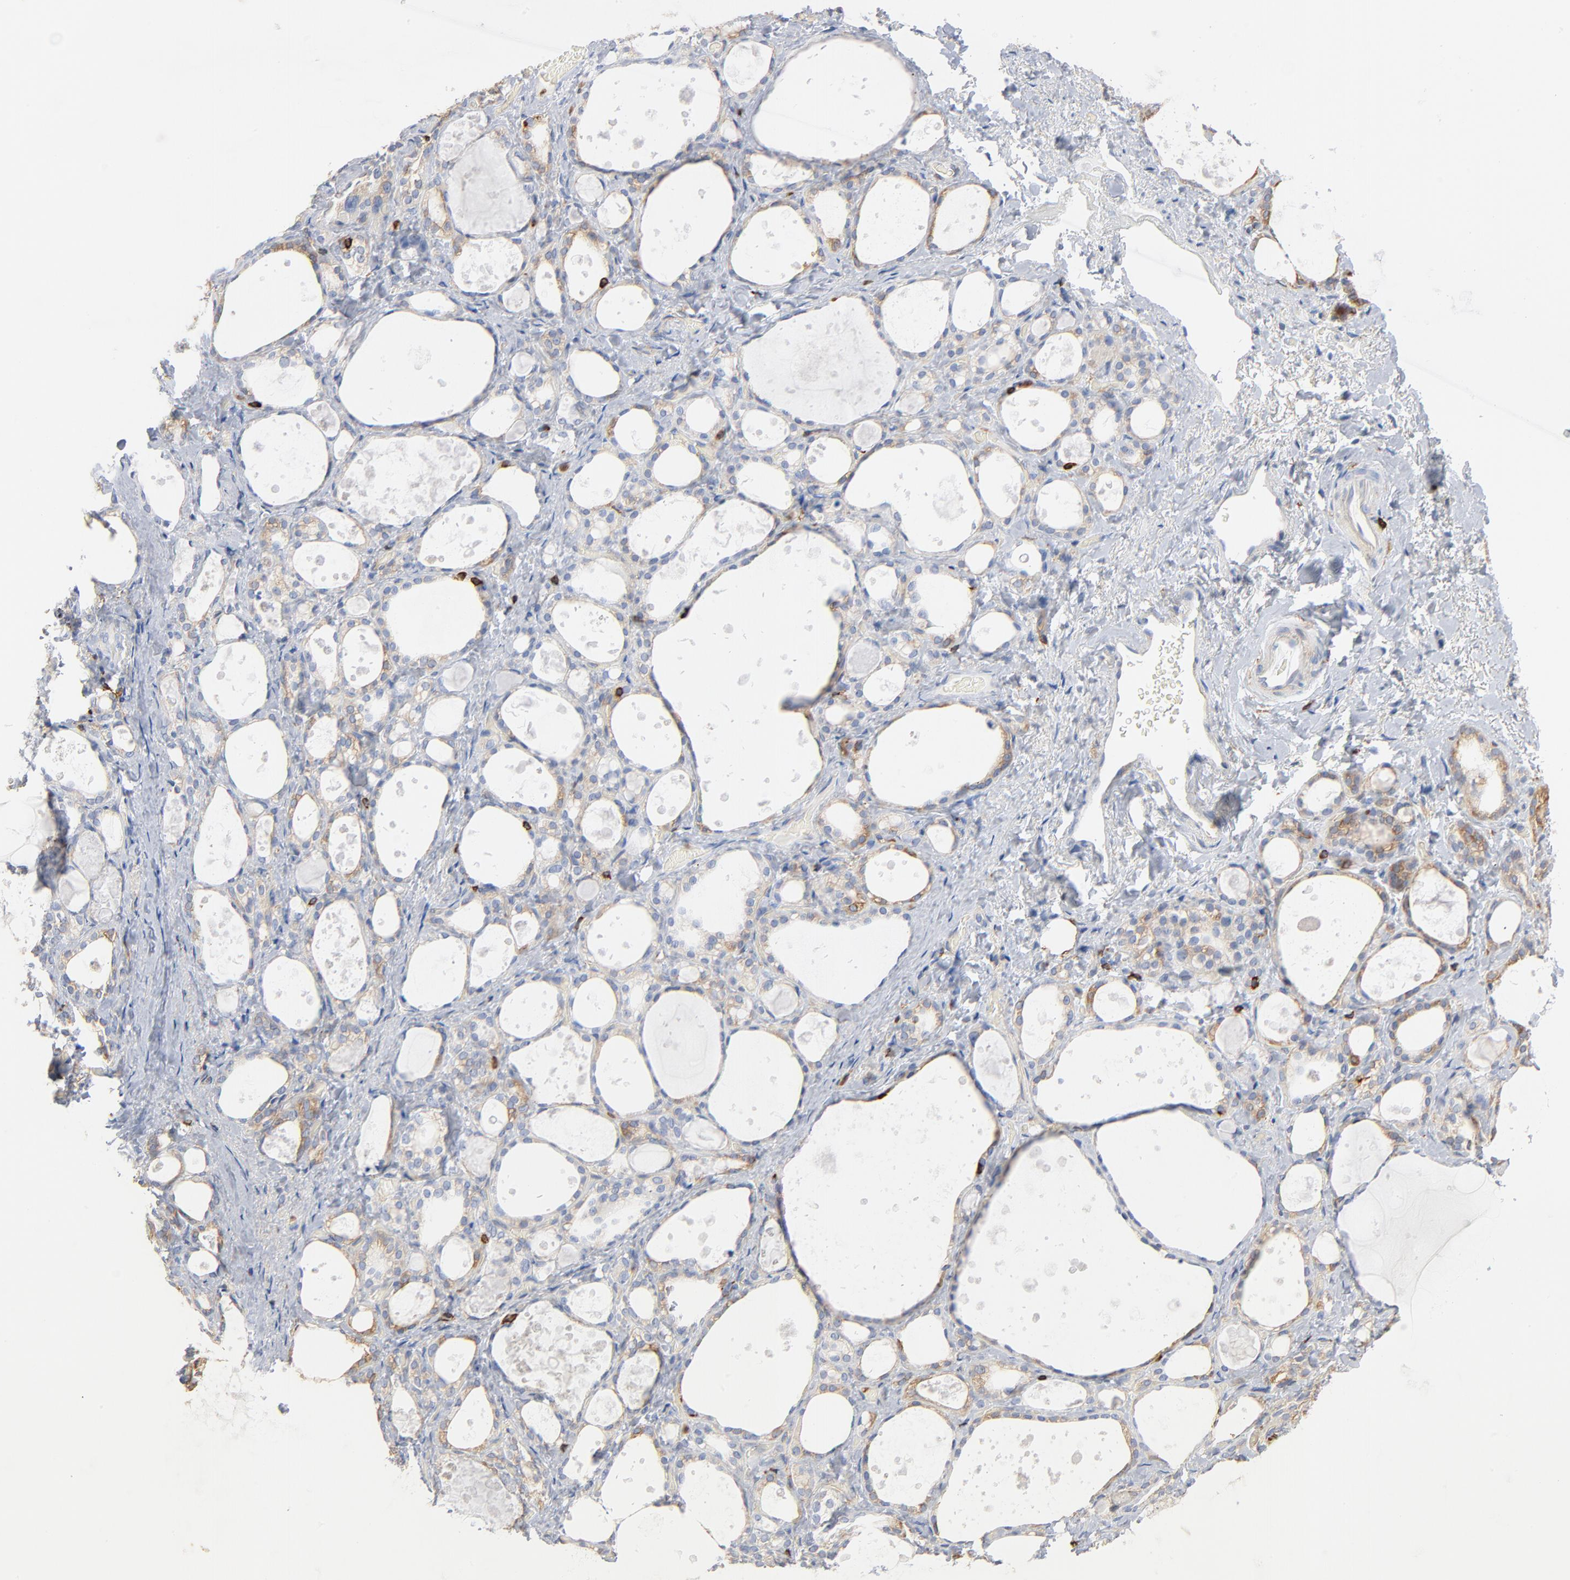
{"staining": {"intensity": "strong", "quantity": "<25%", "location": "cytoplasmic/membranous"}, "tissue": "thyroid gland", "cell_type": "Glandular cells", "image_type": "normal", "snomed": [{"axis": "morphology", "description": "Normal tissue, NOS"}, {"axis": "topography", "description": "Thyroid gland"}], "caption": "DAB (3,3'-diaminobenzidine) immunohistochemical staining of unremarkable human thyroid gland shows strong cytoplasmic/membranous protein staining in approximately <25% of glandular cells.", "gene": "SH3KBP1", "patient": {"sex": "female", "age": 75}}